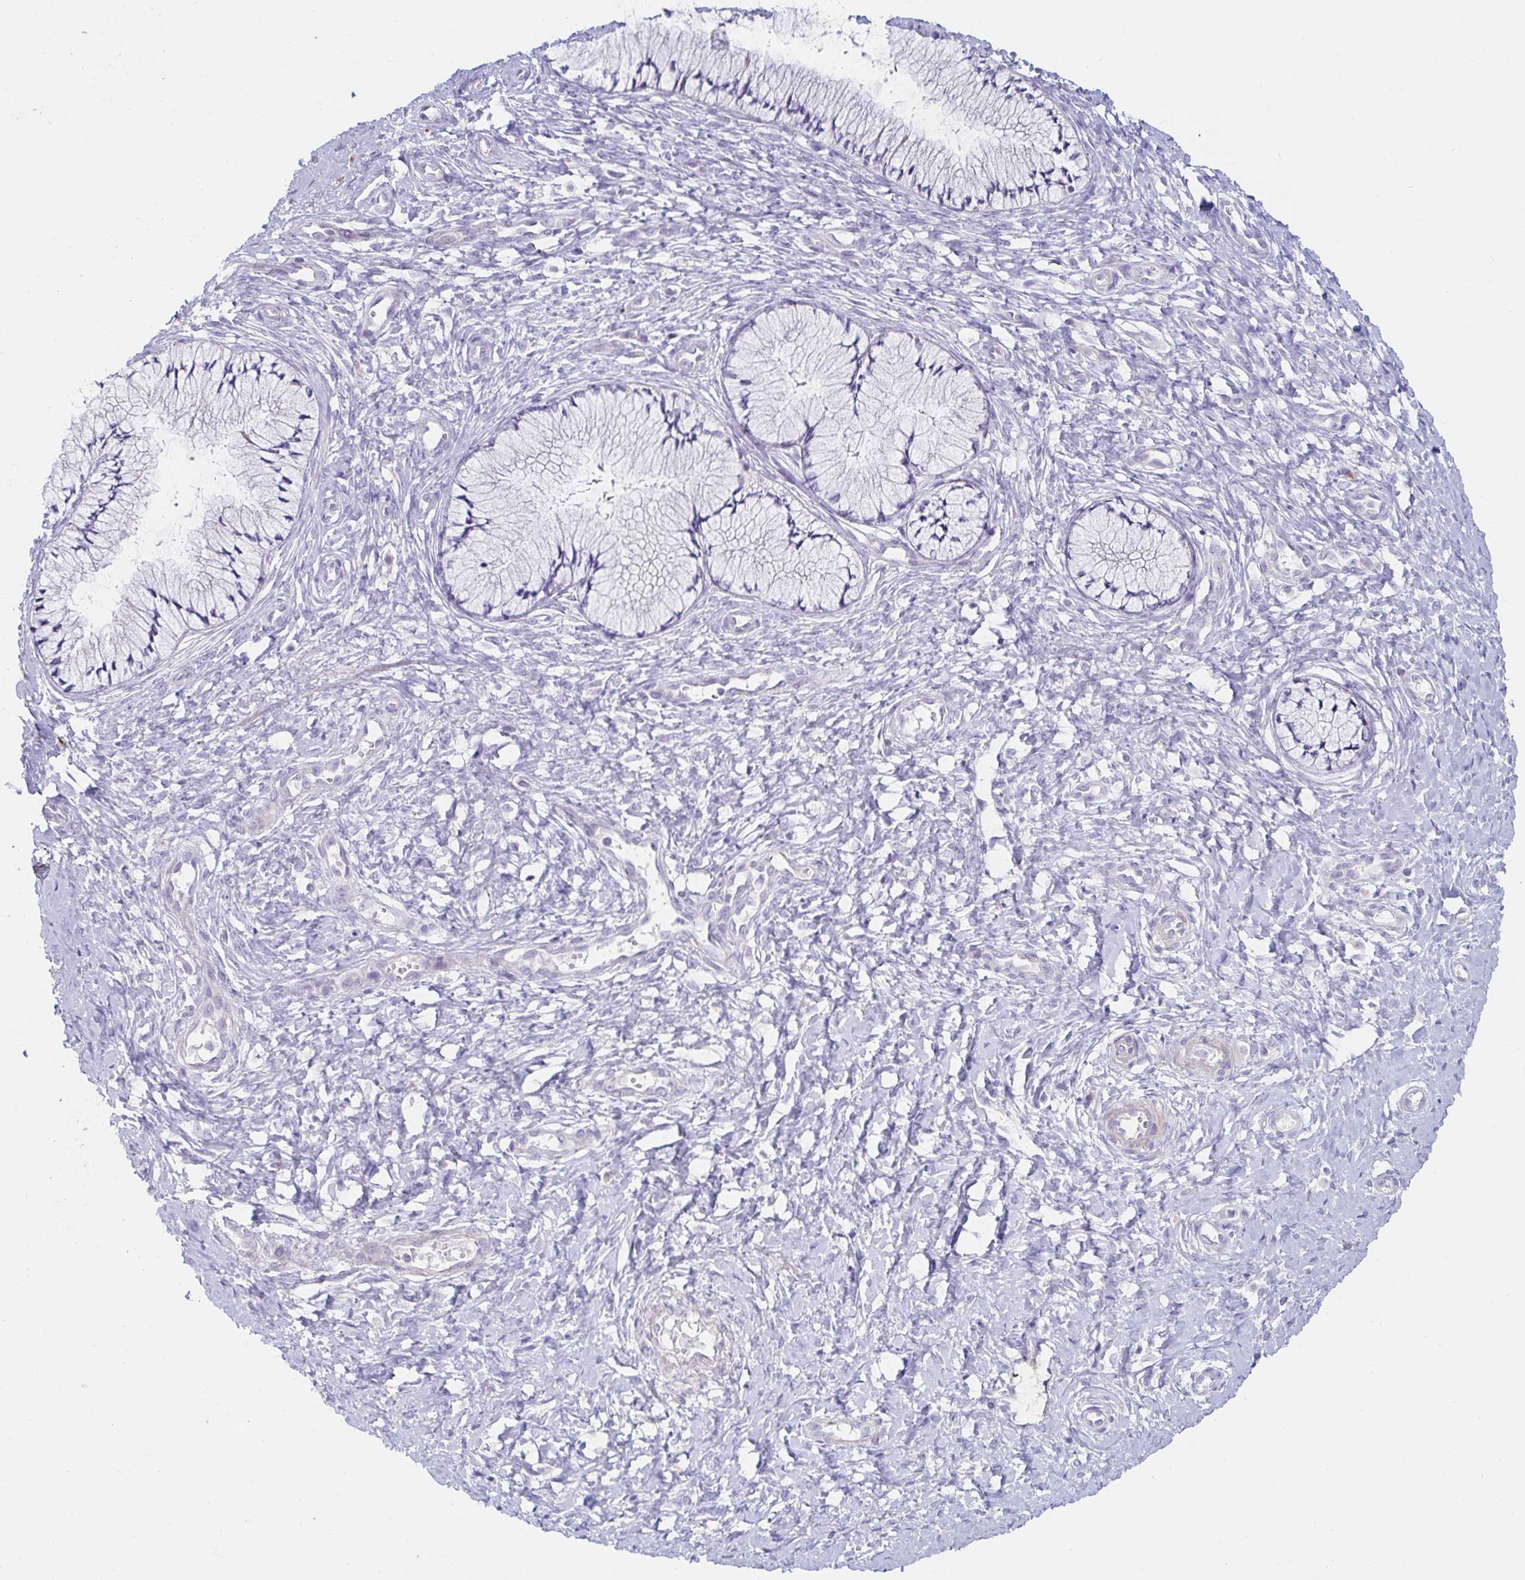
{"staining": {"intensity": "negative", "quantity": "none", "location": "none"}, "tissue": "cervix", "cell_type": "Glandular cells", "image_type": "normal", "snomed": [{"axis": "morphology", "description": "Normal tissue, NOS"}, {"axis": "topography", "description": "Cervix"}], "caption": "A high-resolution image shows immunohistochemistry staining of unremarkable cervix, which displays no significant expression in glandular cells. (DAB IHC with hematoxylin counter stain).", "gene": "C4orf17", "patient": {"sex": "female", "age": 37}}